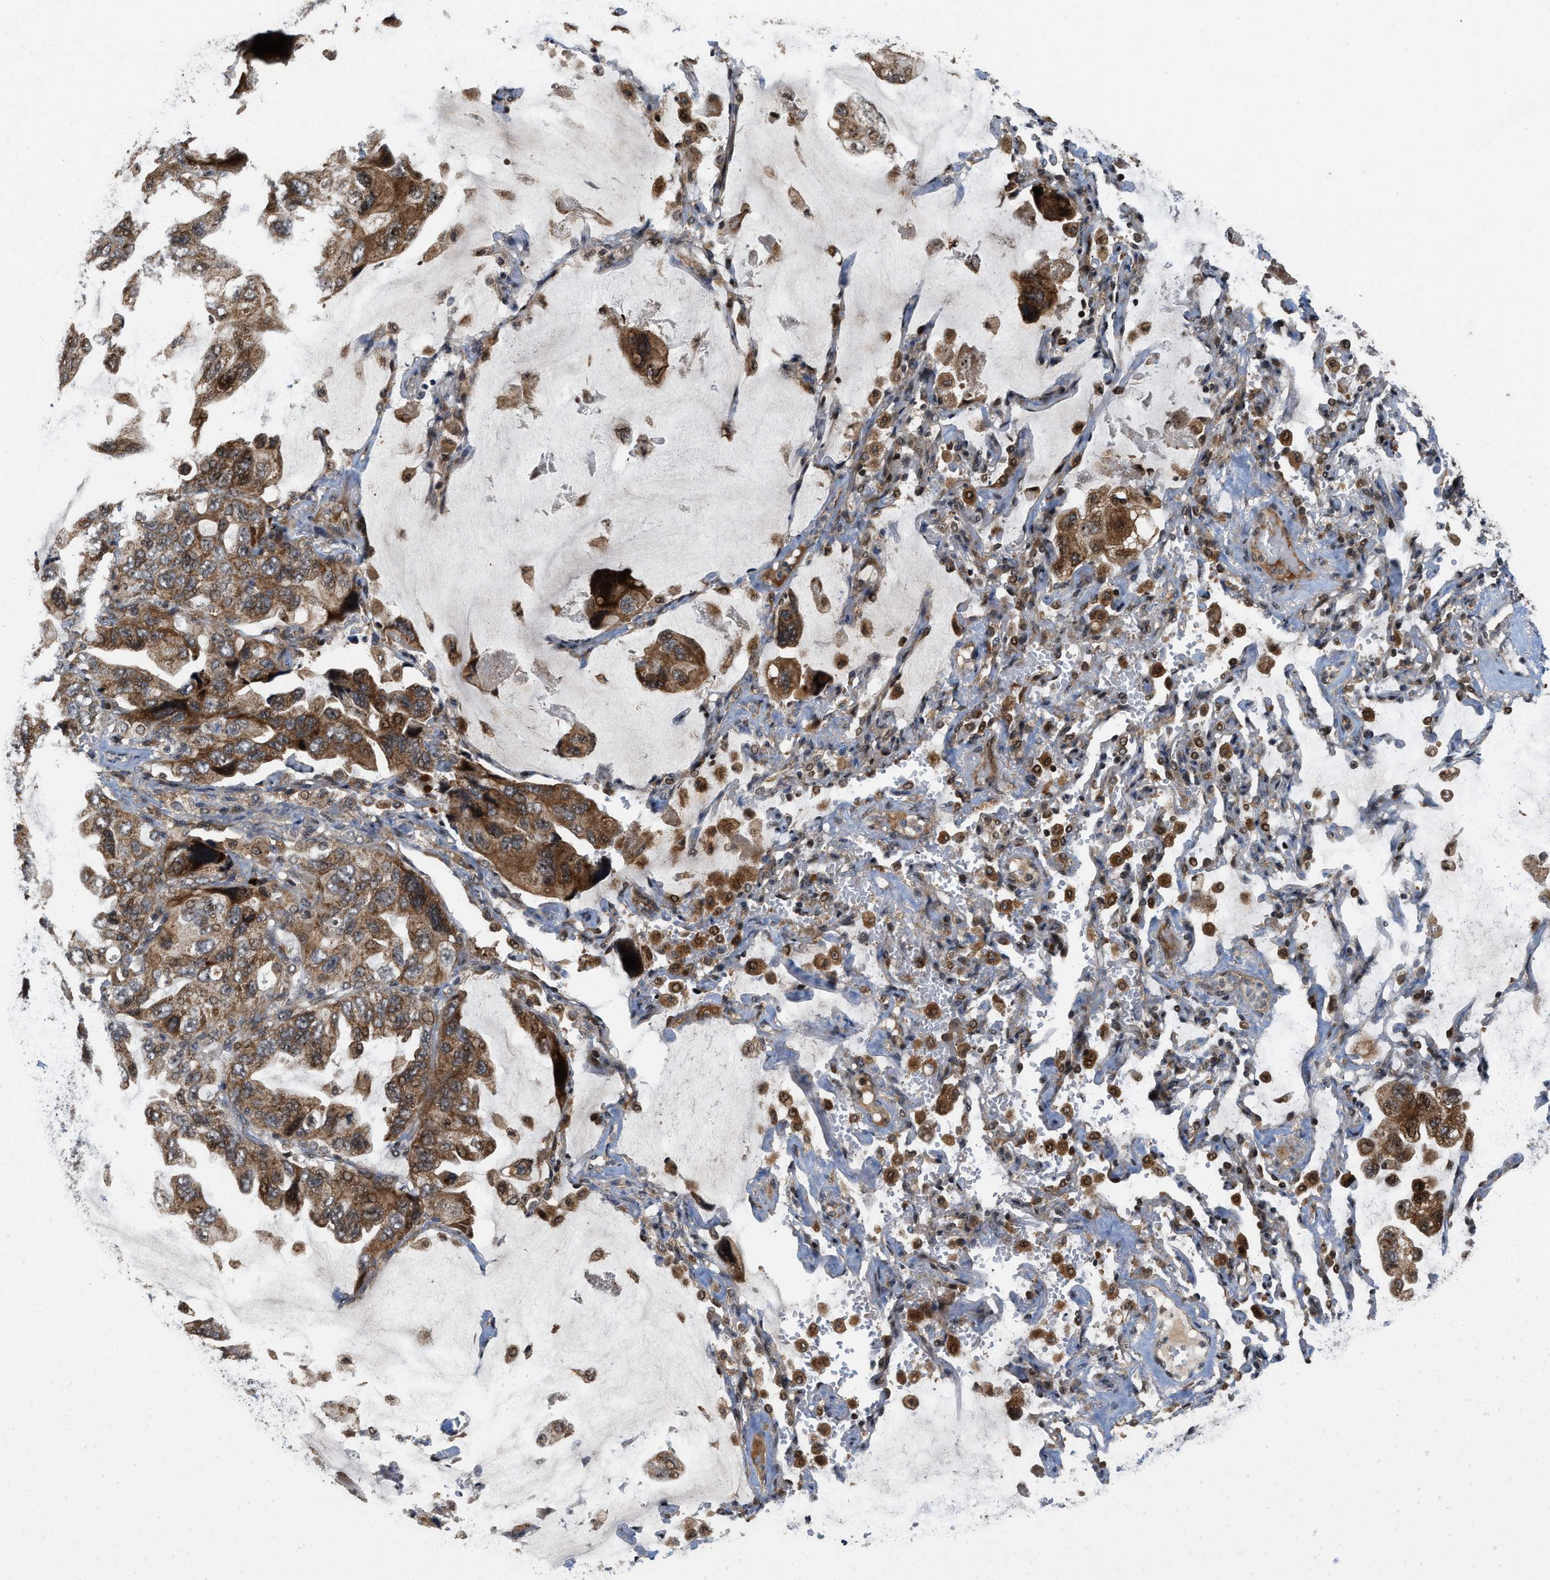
{"staining": {"intensity": "strong", "quantity": ">75%", "location": "cytoplasmic/membranous,nuclear"}, "tissue": "lung cancer", "cell_type": "Tumor cells", "image_type": "cancer", "snomed": [{"axis": "morphology", "description": "Squamous cell carcinoma, NOS"}, {"axis": "topography", "description": "Lung"}], "caption": "Immunohistochemistry (IHC) staining of lung cancer, which demonstrates high levels of strong cytoplasmic/membranous and nuclear staining in approximately >75% of tumor cells indicating strong cytoplasmic/membranous and nuclear protein positivity. The staining was performed using DAB (brown) for protein detection and nuclei were counterstained in hematoxylin (blue).", "gene": "ELP2", "patient": {"sex": "female", "age": 73}}